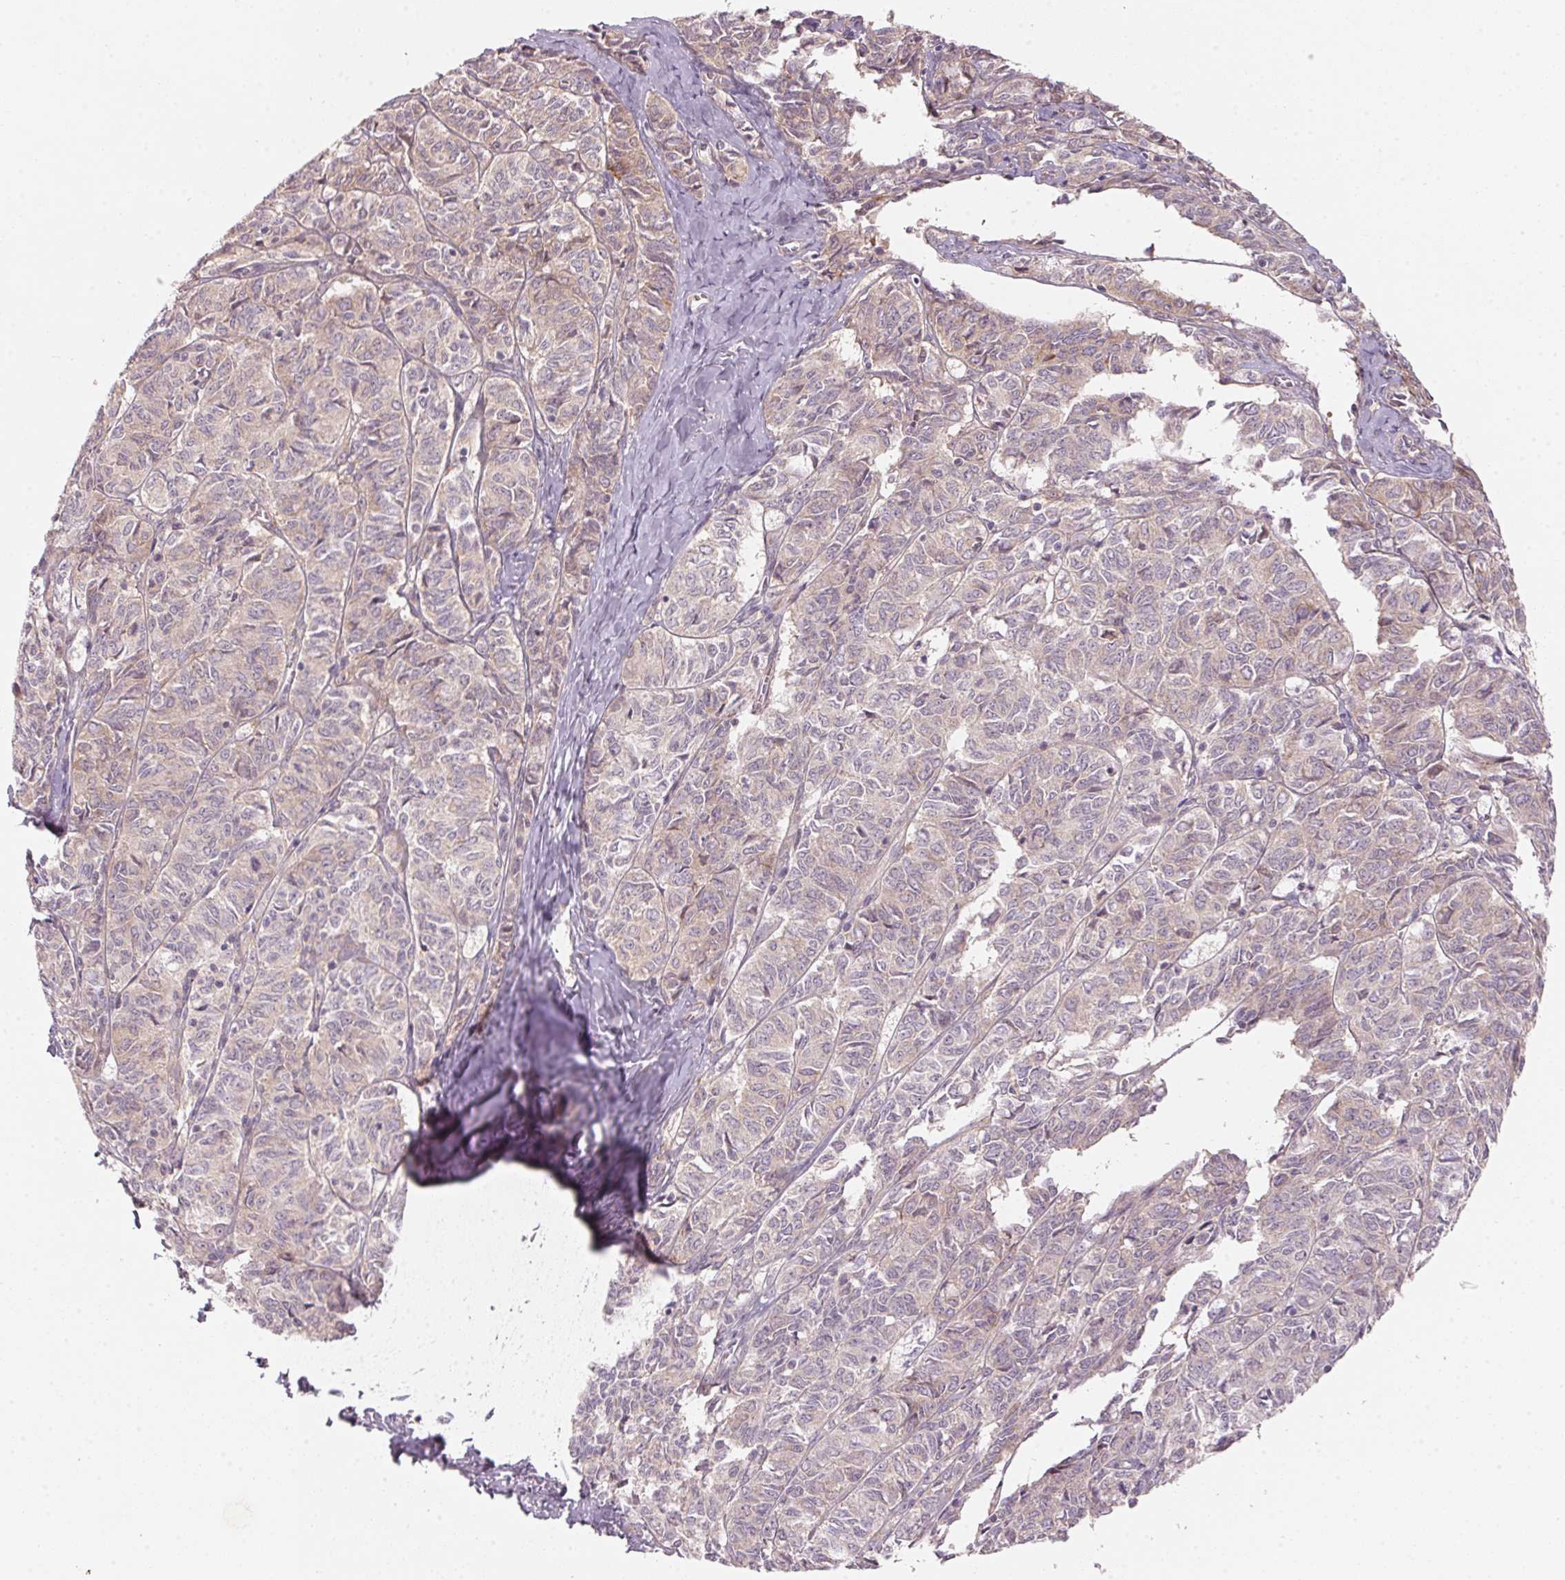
{"staining": {"intensity": "weak", "quantity": "25%-75%", "location": "cytoplasmic/membranous"}, "tissue": "ovarian cancer", "cell_type": "Tumor cells", "image_type": "cancer", "snomed": [{"axis": "morphology", "description": "Carcinoma, endometroid"}, {"axis": "topography", "description": "Ovary"}], "caption": "This is a micrograph of IHC staining of ovarian endometroid carcinoma, which shows weak expression in the cytoplasmic/membranous of tumor cells.", "gene": "BLOC1S2", "patient": {"sex": "female", "age": 80}}